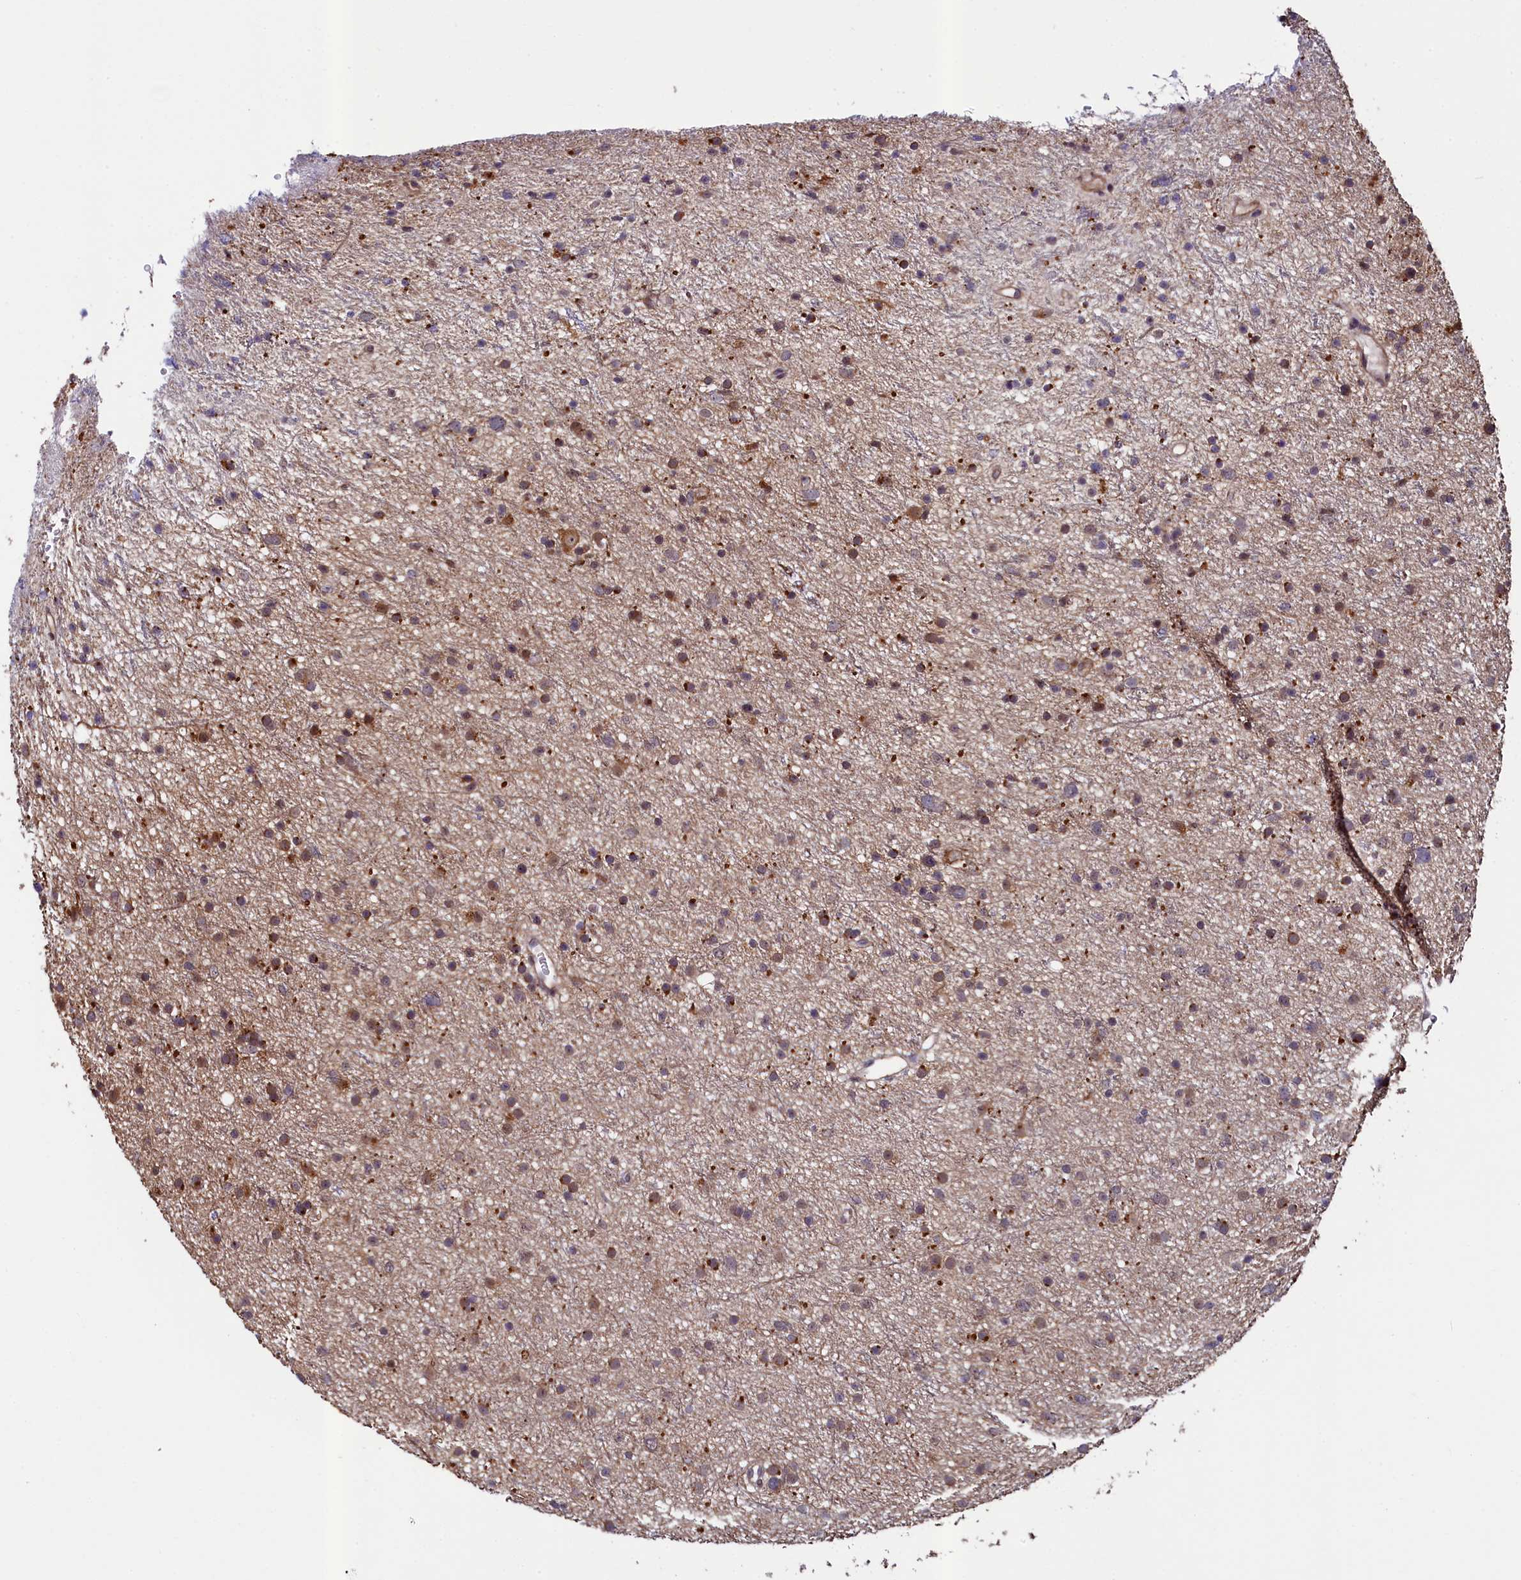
{"staining": {"intensity": "moderate", "quantity": "25%-75%", "location": "cytoplasmic/membranous"}, "tissue": "glioma", "cell_type": "Tumor cells", "image_type": "cancer", "snomed": [{"axis": "morphology", "description": "Glioma, malignant, Low grade"}, {"axis": "topography", "description": "Cerebral cortex"}], "caption": "Glioma tissue demonstrates moderate cytoplasmic/membranous staining in approximately 25%-75% of tumor cells, visualized by immunohistochemistry.", "gene": "LEO1", "patient": {"sex": "female", "age": 39}}